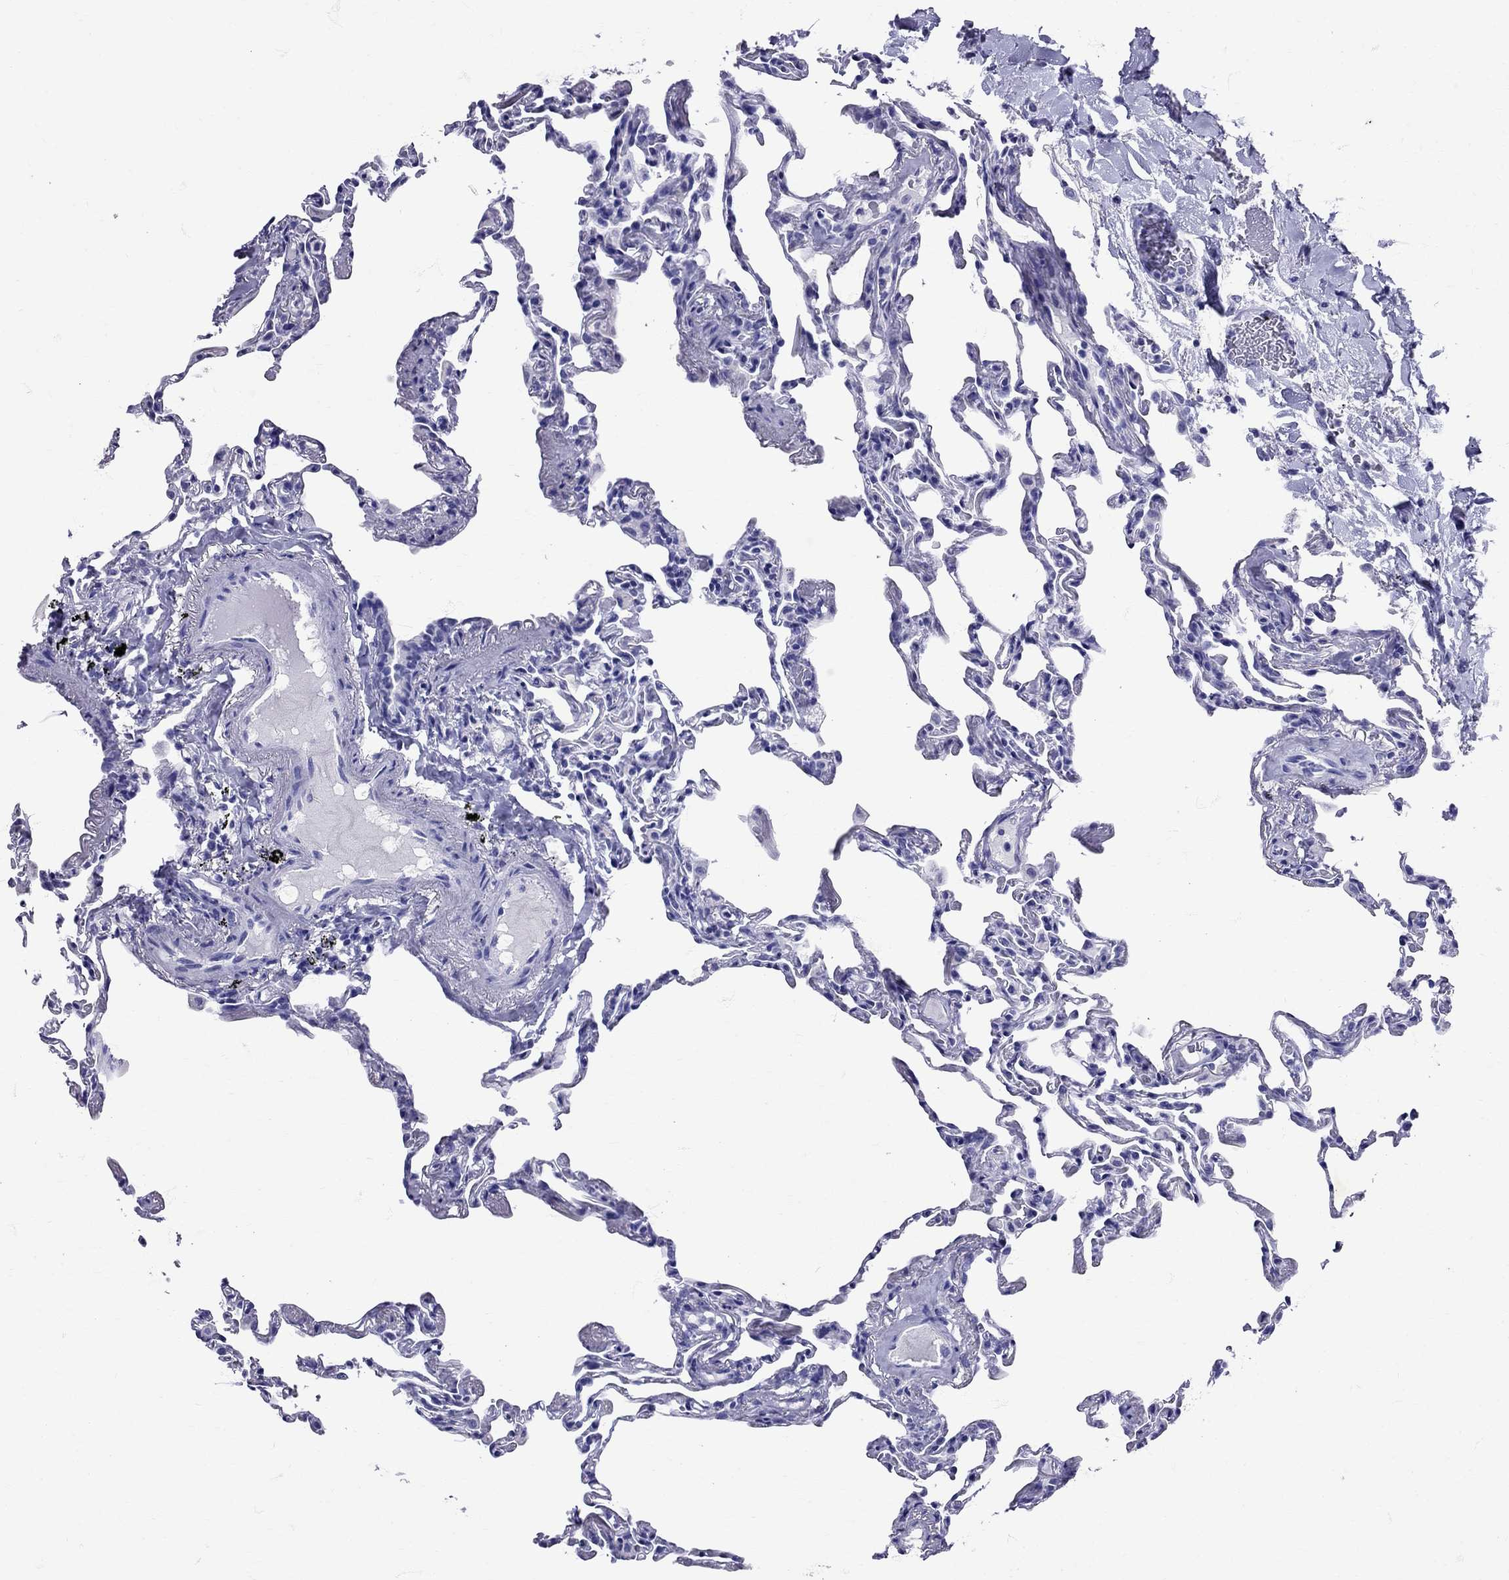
{"staining": {"intensity": "negative", "quantity": "none", "location": "none"}, "tissue": "lung", "cell_type": "Alveolar cells", "image_type": "normal", "snomed": [{"axis": "morphology", "description": "Normal tissue, NOS"}, {"axis": "topography", "description": "Lung"}], "caption": "Lung stained for a protein using immunohistochemistry (IHC) shows no positivity alveolar cells.", "gene": "AVP", "patient": {"sex": "female", "age": 57}}